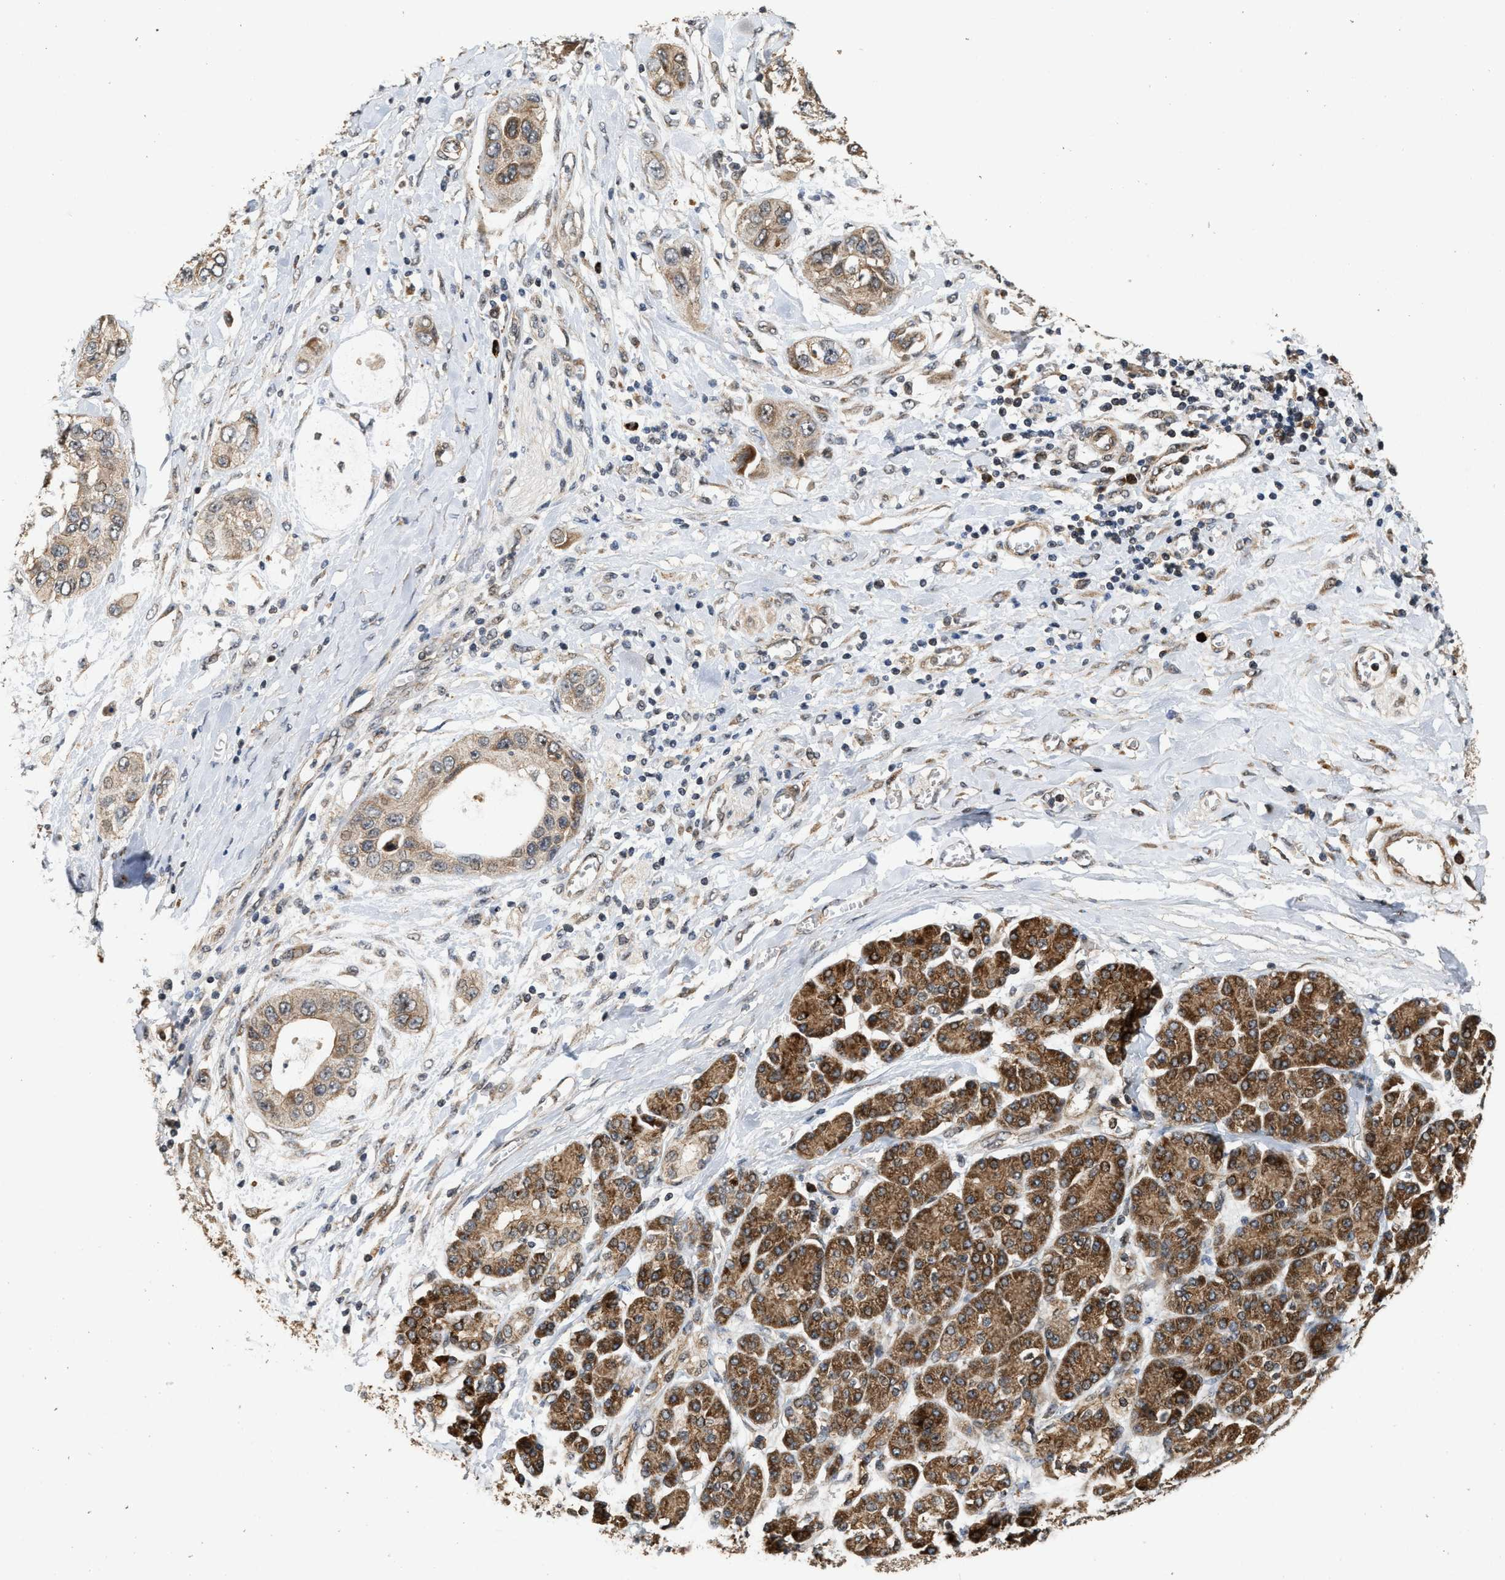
{"staining": {"intensity": "moderate", "quantity": ">75%", "location": "cytoplasmic/membranous"}, "tissue": "pancreatic cancer", "cell_type": "Tumor cells", "image_type": "cancer", "snomed": [{"axis": "morphology", "description": "Adenocarcinoma, NOS"}, {"axis": "topography", "description": "Pancreas"}], "caption": "A high-resolution image shows immunohistochemistry (IHC) staining of pancreatic adenocarcinoma, which exhibits moderate cytoplasmic/membranous expression in approximately >75% of tumor cells. The staining was performed using DAB (3,3'-diaminobenzidine), with brown indicating positive protein expression. Nuclei are stained blue with hematoxylin.", "gene": "ELP2", "patient": {"sex": "female", "age": 70}}